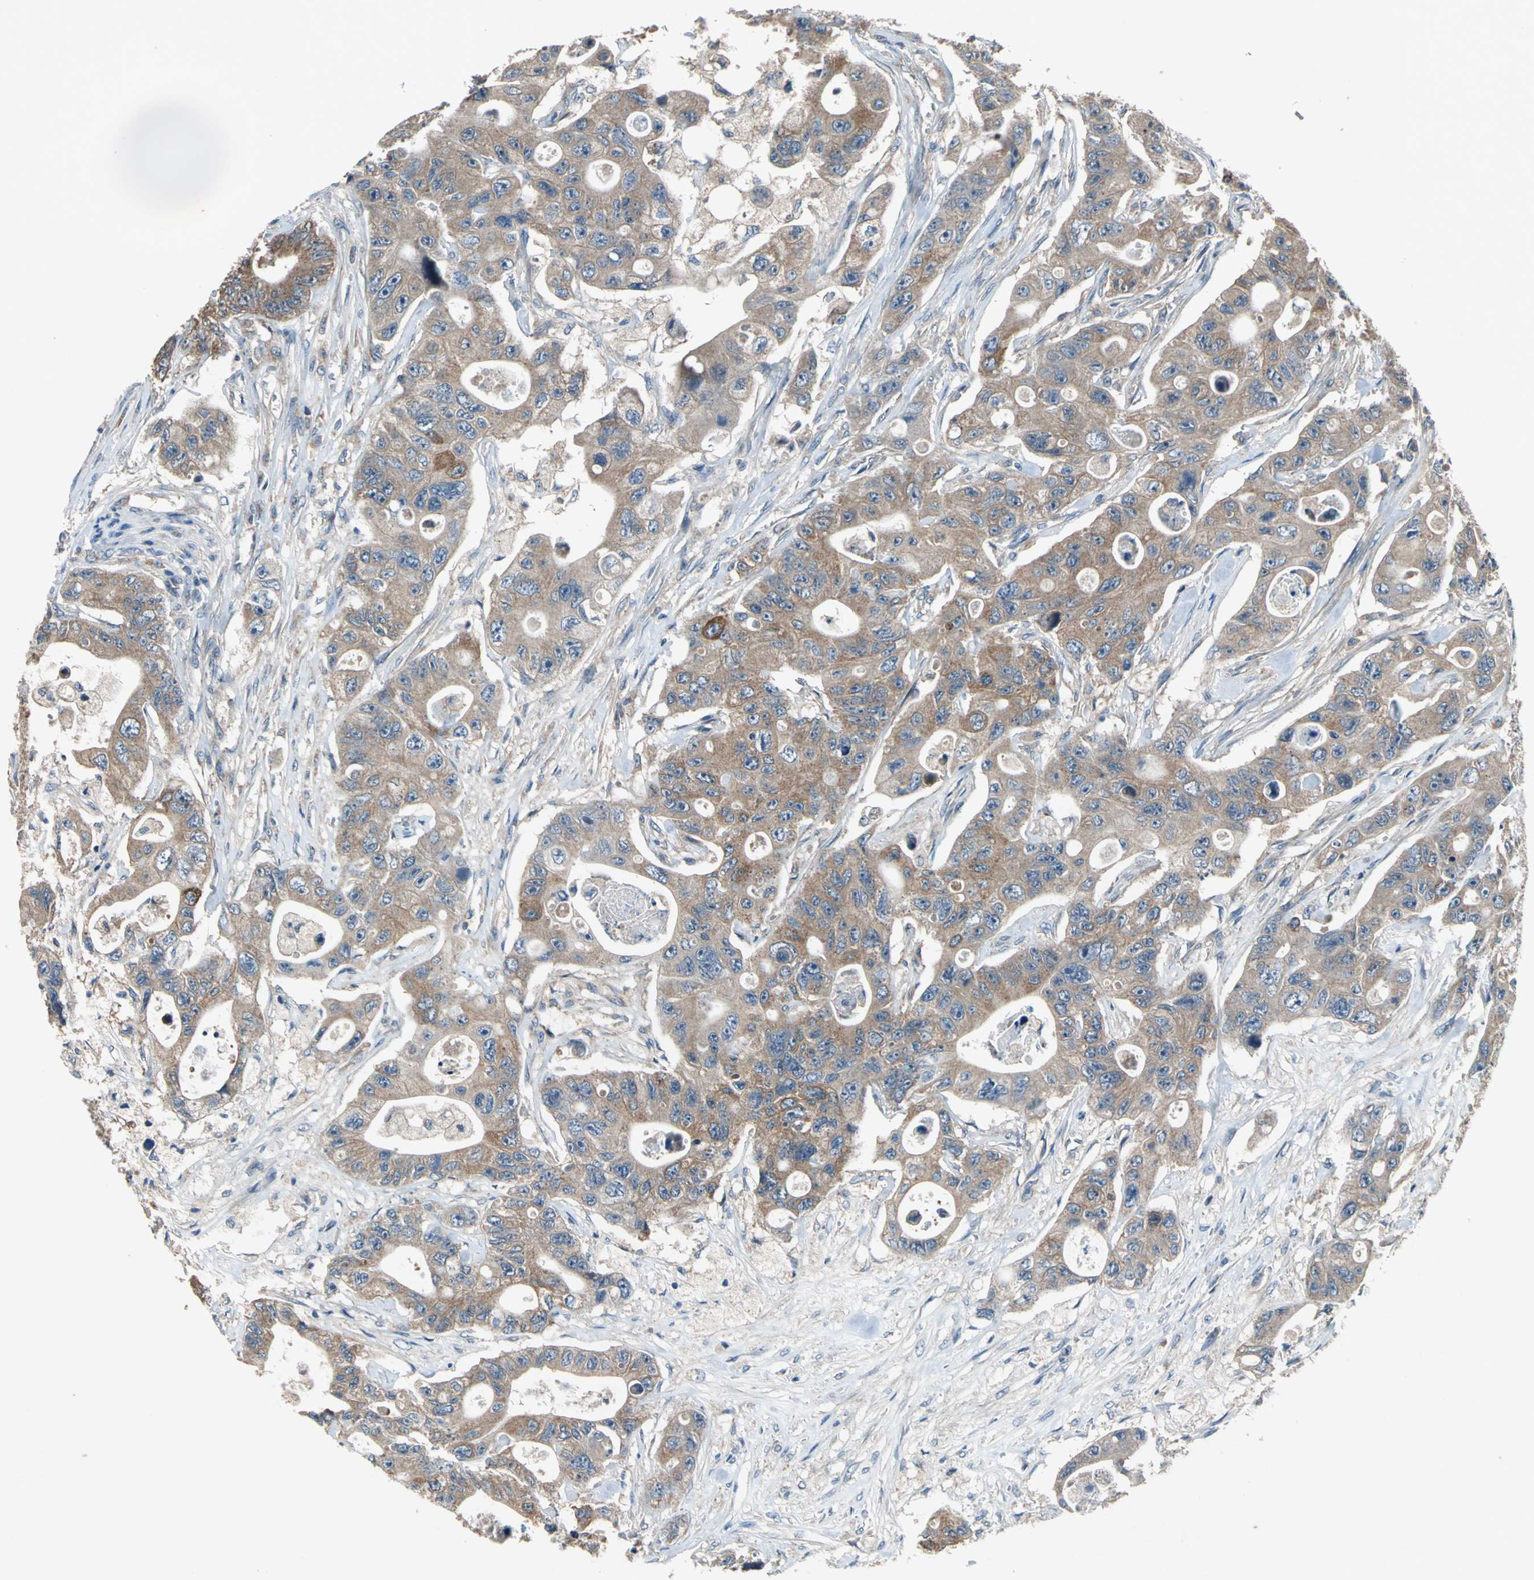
{"staining": {"intensity": "moderate", "quantity": ">75%", "location": "cytoplasmic/membranous"}, "tissue": "colorectal cancer", "cell_type": "Tumor cells", "image_type": "cancer", "snomed": [{"axis": "morphology", "description": "Adenocarcinoma, NOS"}, {"axis": "topography", "description": "Colon"}], "caption": "Approximately >75% of tumor cells in human colorectal adenocarcinoma demonstrate moderate cytoplasmic/membranous protein expression as visualized by brown immunohistochemical staining.", "gene": "EMCN", "patient": {"sex": "female", "age": 46}}